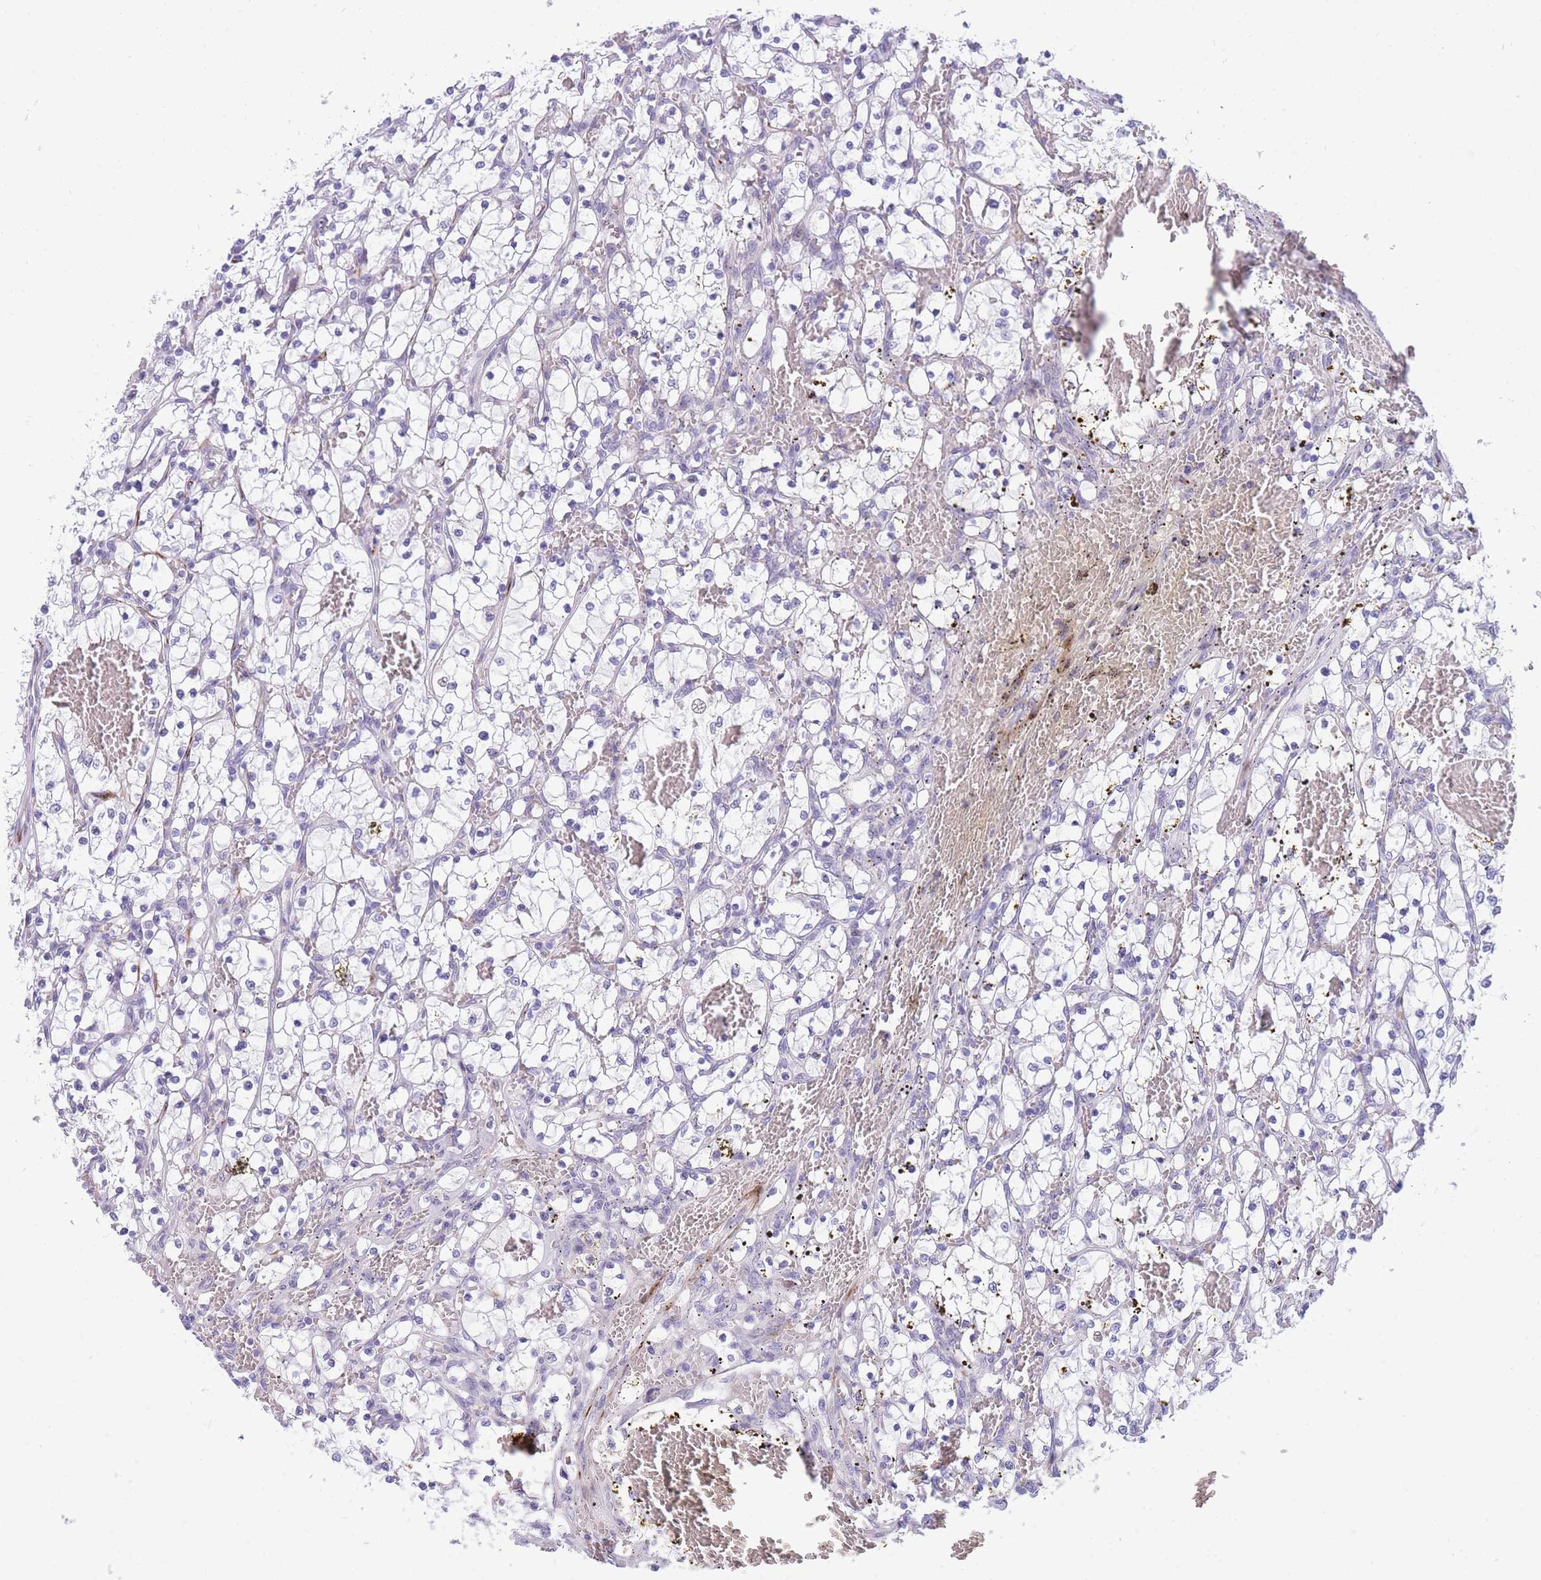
{"staining": {"intensity": "negative", "quantity": "none", "location": "none"}, "tissue": "renal cancer", "cell_type": "Tumor cells", "image_type": "cancer", "snomed": [{"axis": "morphology", "description": "Adenocarcinoma, NOS"}, {"axis": "topography", "description": "Kidney"}], "caption": "The micrograph demonstrates no staining of tumor cells in adenocarcinoma (renal).", "gene": "DDX49", "patient": {"sex": "female", "age": 69}}